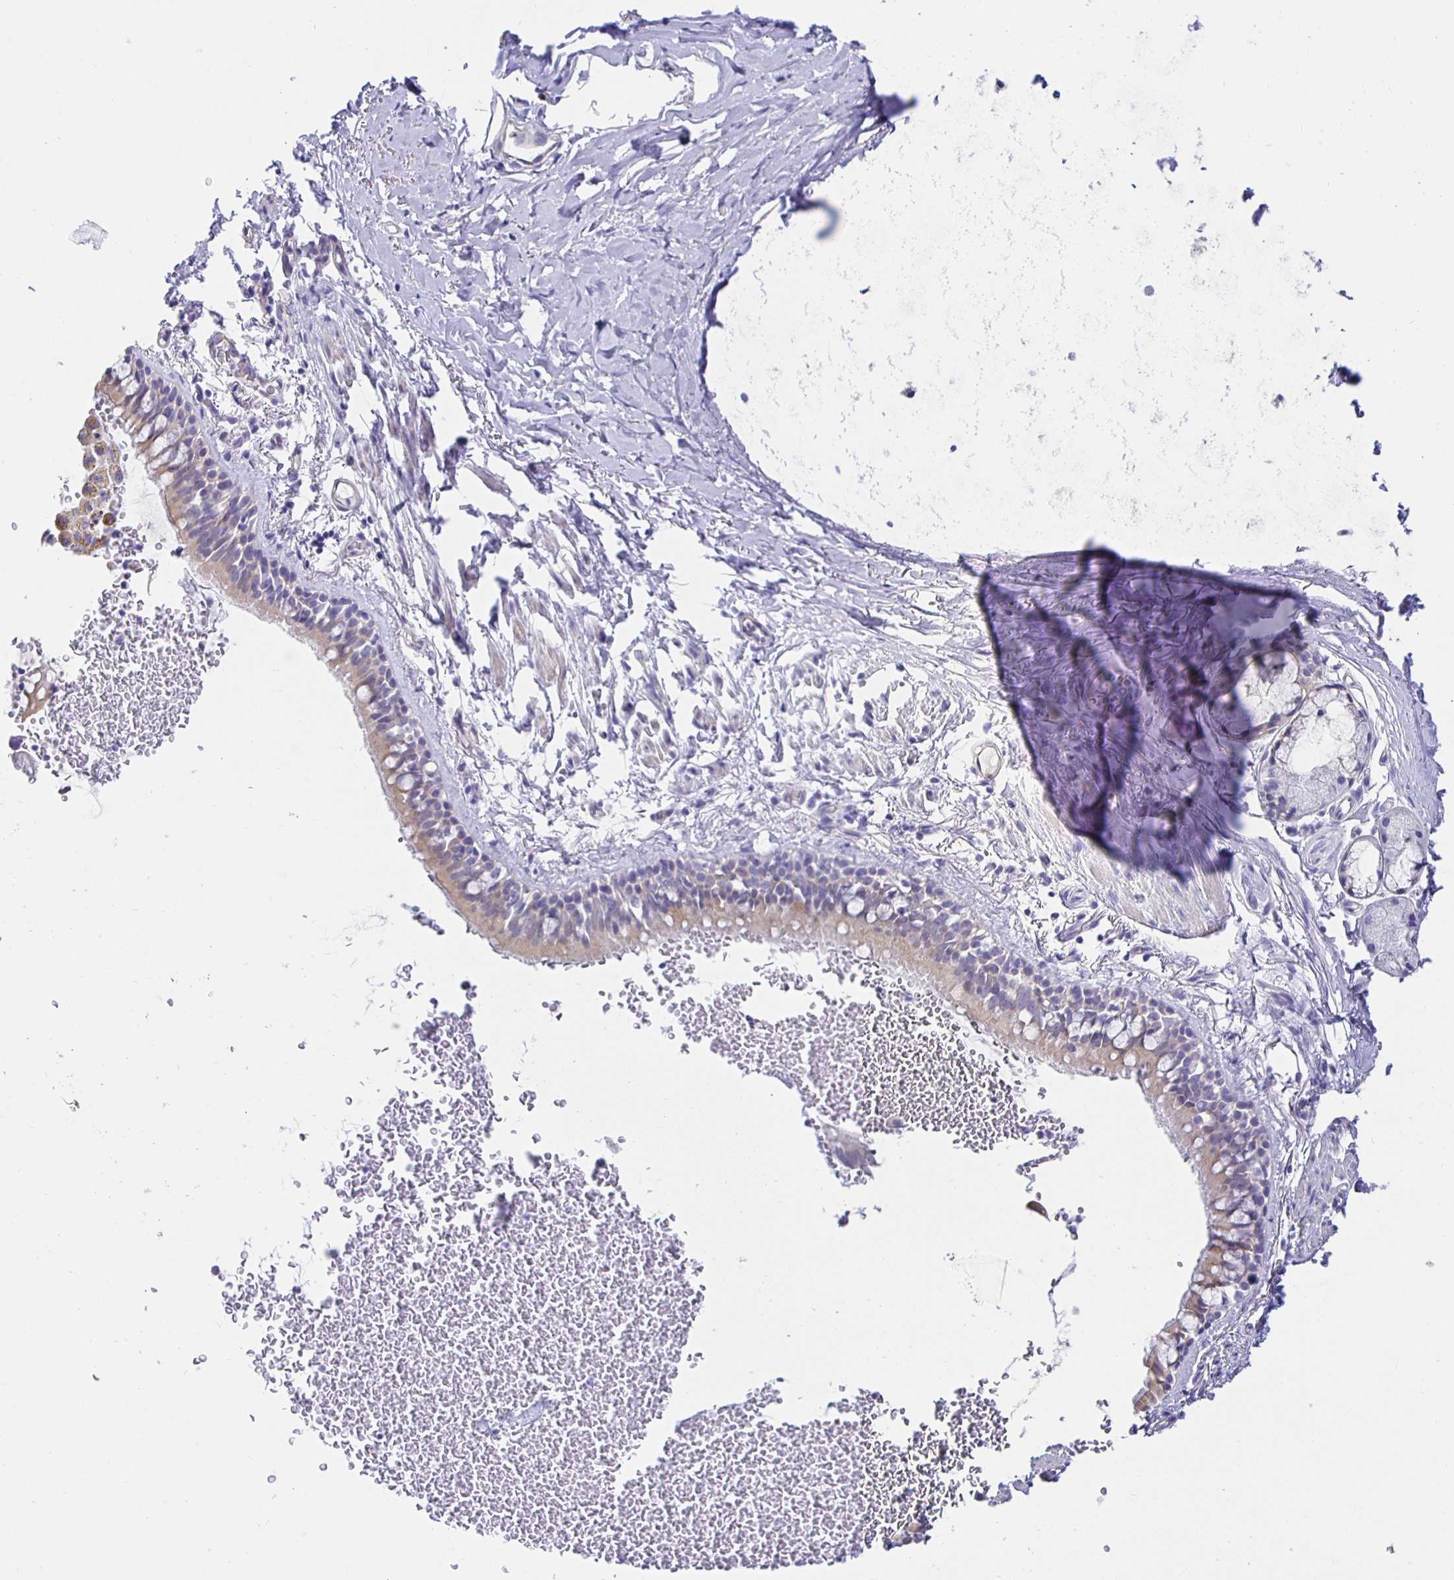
{"staining": {"intensity": "weak", "quantity": "<25%", "location": "cytoplasmic/membranous"}, "tissue": "bronchus", "cell_type": "Respiratory epithelial cells", "image_type": "normal", "snomed": [{"axis": "morphology", "description": "Normal tissue, NOS"}, {"axis": "topography", "description": "Lymph node"}, {"axis": "topography", "description": "Cartilage tissue"}, {"axis": "topography", "description": "Bronchus"}], "caption": "Respiratory epithelial cells show no significant protein expression in normal bronchus.", "gene": "HSPA4L", "patient": {"sex": "female", "age": 70}}